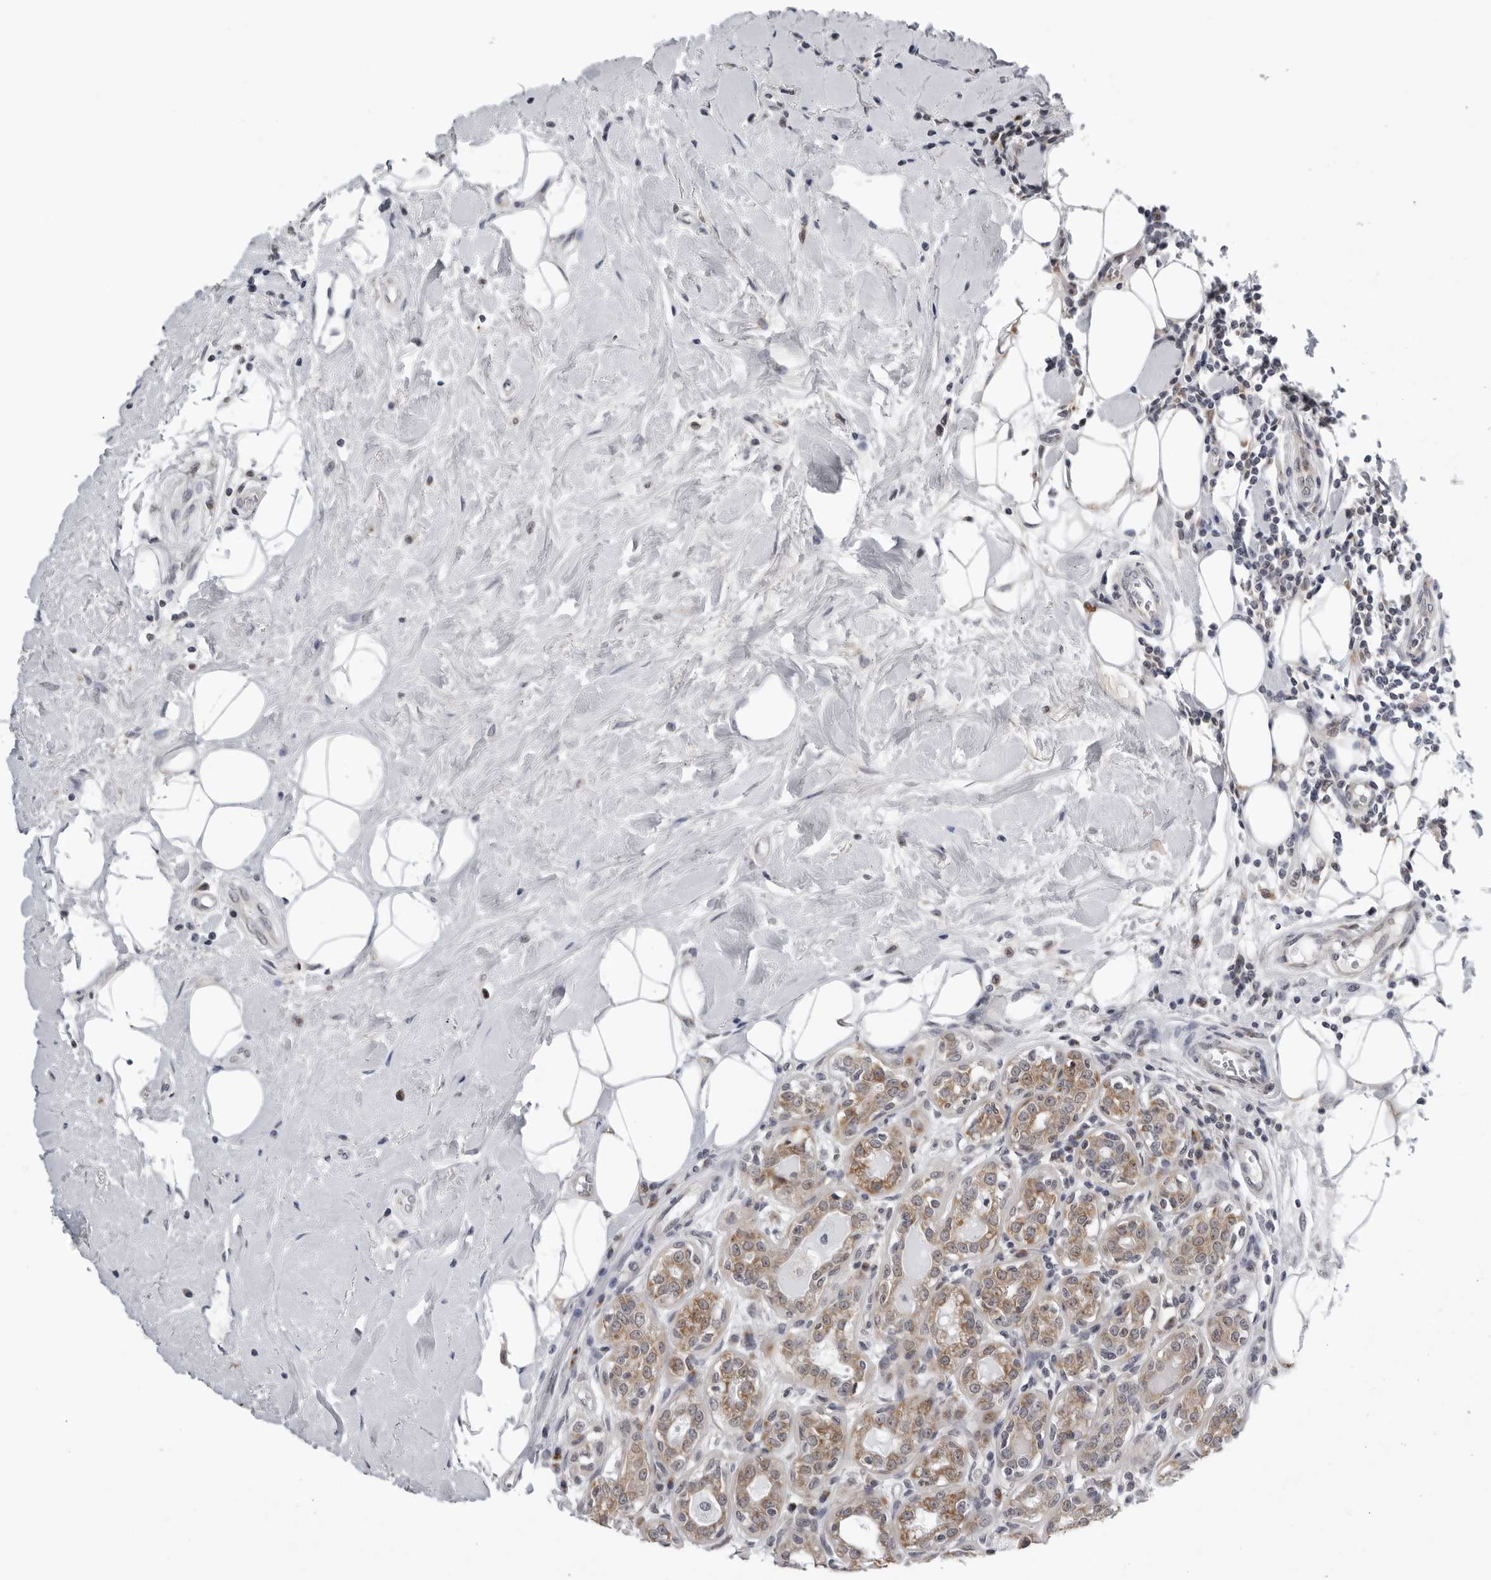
{"staining": {"intensity": "moderate", "quantity": ">75%", "location": "cytoplasmic/membranous"}, "tissue": "breast cancer", "cell_type": "Tumor cells", "image_type": "cancer", "snomed": [{"axis": "morphology", "description": "Duct carcinoma"}, {"axis": "topography", "description": "Breast"}], "caption": "Immunohistochemical staining of human breast invasive ductal carcinoma displays moderate cytoplasmic/membranous protein positivity in approximately >75% of tumor cells.", "gene": "CPT2", "patient": {"sex": "female", "age": 27}}